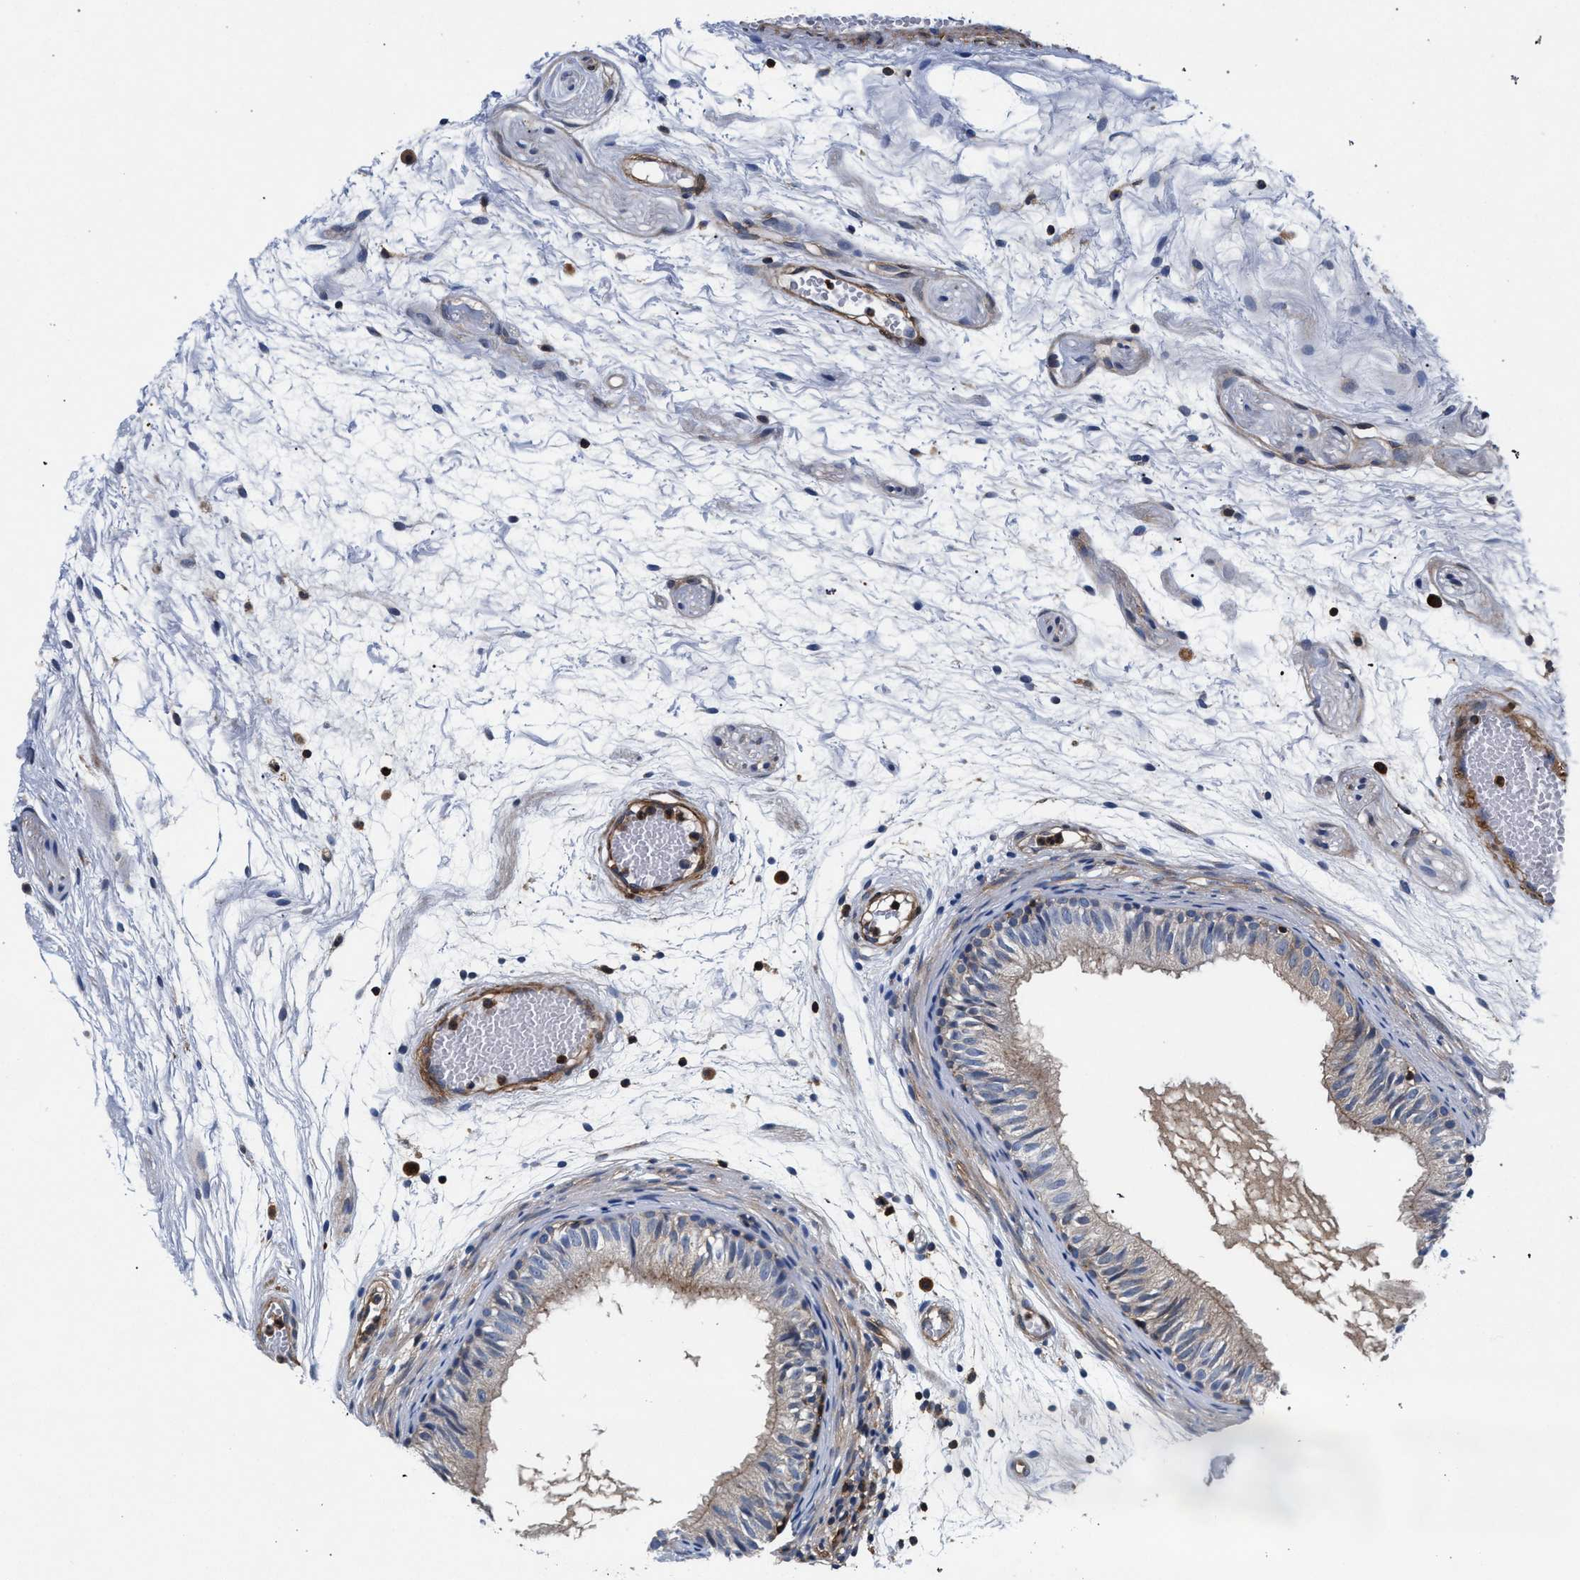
{"staining": {"intensity": "weak", "quantity": "<25%", "location": "cytoplasmic/membranous"}, "tissue": "epididymis", "cell_type": "Glandular cells", "image_type": "normal", "snomed": [{"axis": "morphology", "description": "Normal tissue, NOS"}, {"axis": "morphology", "description": "Atrophy, NOS"}, {"axis": "topography", "description": "Testis"}, {"axis": "topography", "description": "Epididymis"}], "caption": "Immunohistochemistry (IHC) of normal human epididymis displays no expression in glandular cells. The staining was performed using DAB to visualize the protein expression in brown, while the nuclei were stained in blue with hematoxylin (Magnification: 20x).", "gene": "LASP1", "patient": {"sex": "male", "age": 18}}